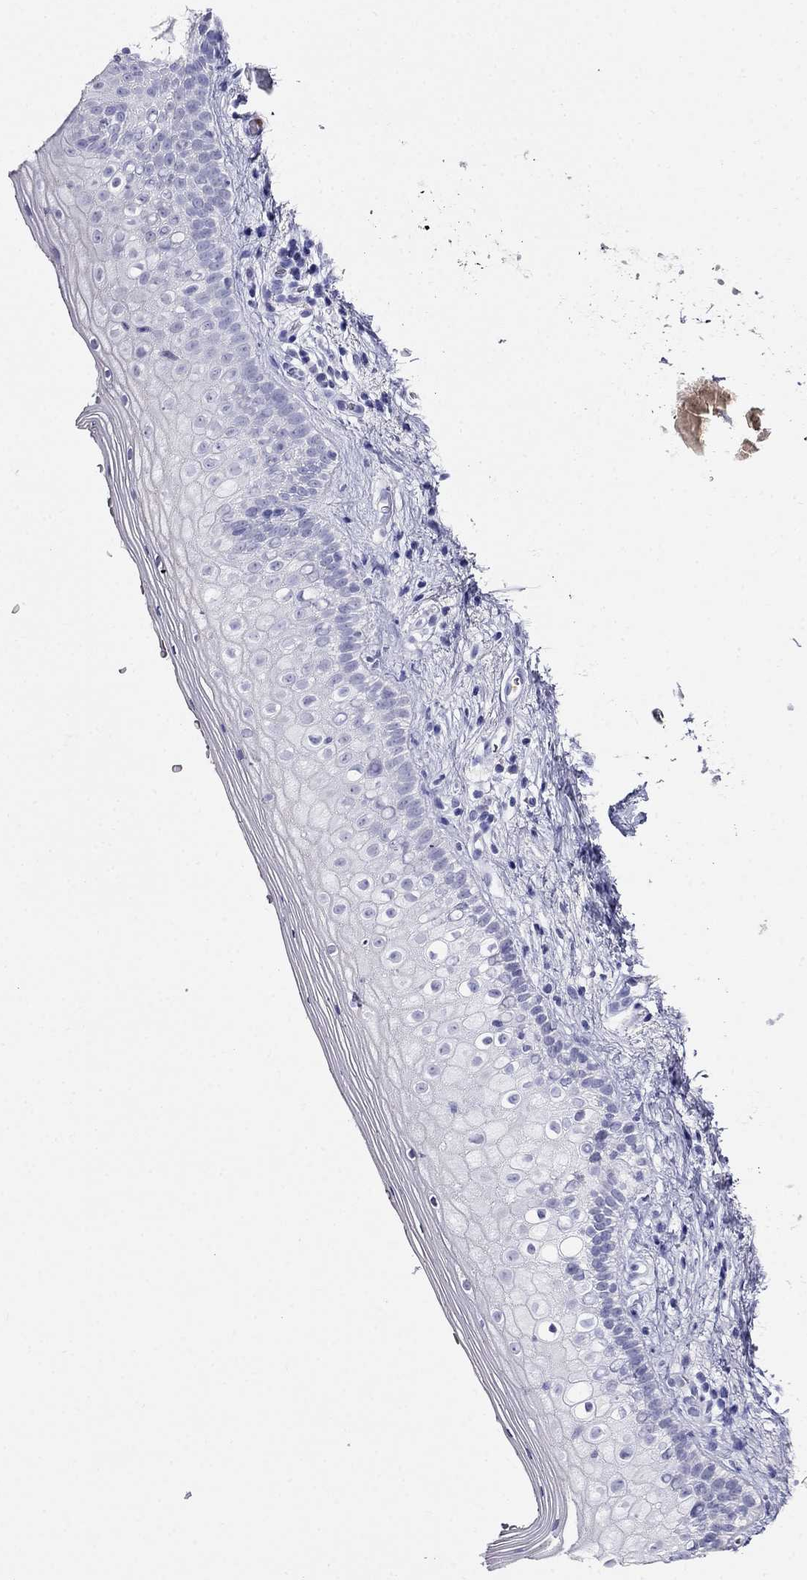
{"staining": {"intensity": "negative", "quantity": "none", "location": "none"}, "tissue": "vagina", "cell_type": "Squamous epithelial cells", "image_type": "normal", "snomed": [{"axis": "morphology", "description": "Normal tissue, NOS"}, {"axis": "topography", "description": "Vagina"}], "caption": "This is an immunohistochemistry (IHC) photomicrograph of benign human vagina. There is no expression in squamous epithelial cells.", "gene": "PPP1R36", "patient": {"sex": "female", "age": 47}}